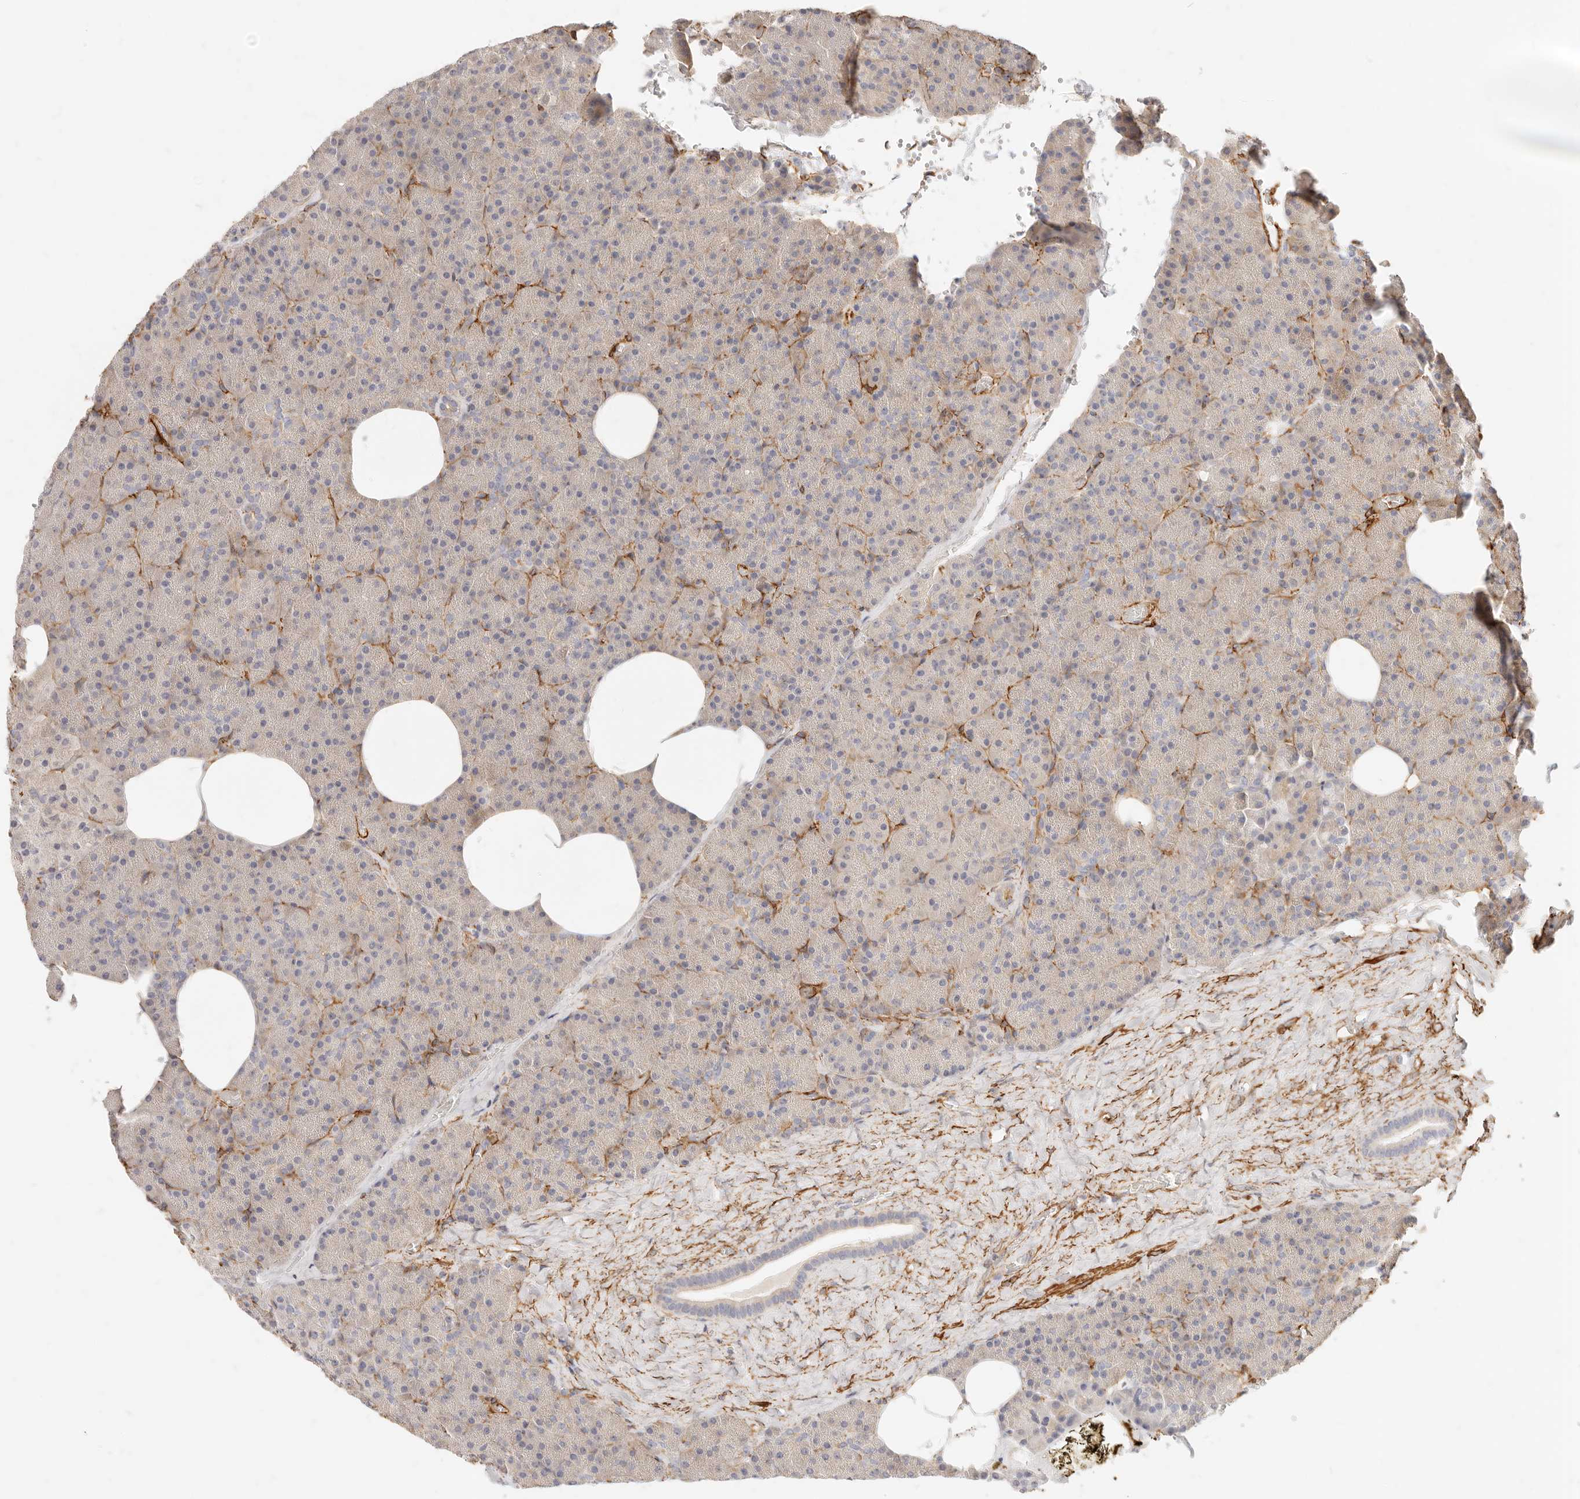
{"staining": {"intensity": "moderate", "quantity": "<25%", "location": "cytoplasmic/membranous"}, "tissue": "pancreas", "cell_type": "Exocrine glandular cells", "image_type": "normal", "snomed": [{"axis": "morphology", "description": "Normal tissue, NOS"}, {"axis": "morphology", "description": "Carcinoid, malignant, NOS"}, {"axis": "topography", "description": "Pancreas"}], "caption": "A photomicrograph showing moderate cytoplasmic/membranous expression in approximately <25% of exocrine glandular cells in unremarkable pancreas, as visualized by brown immunohistochemical staining.", "gene": "TMTC2", "patient": {"sex": "female", "age": 35}}